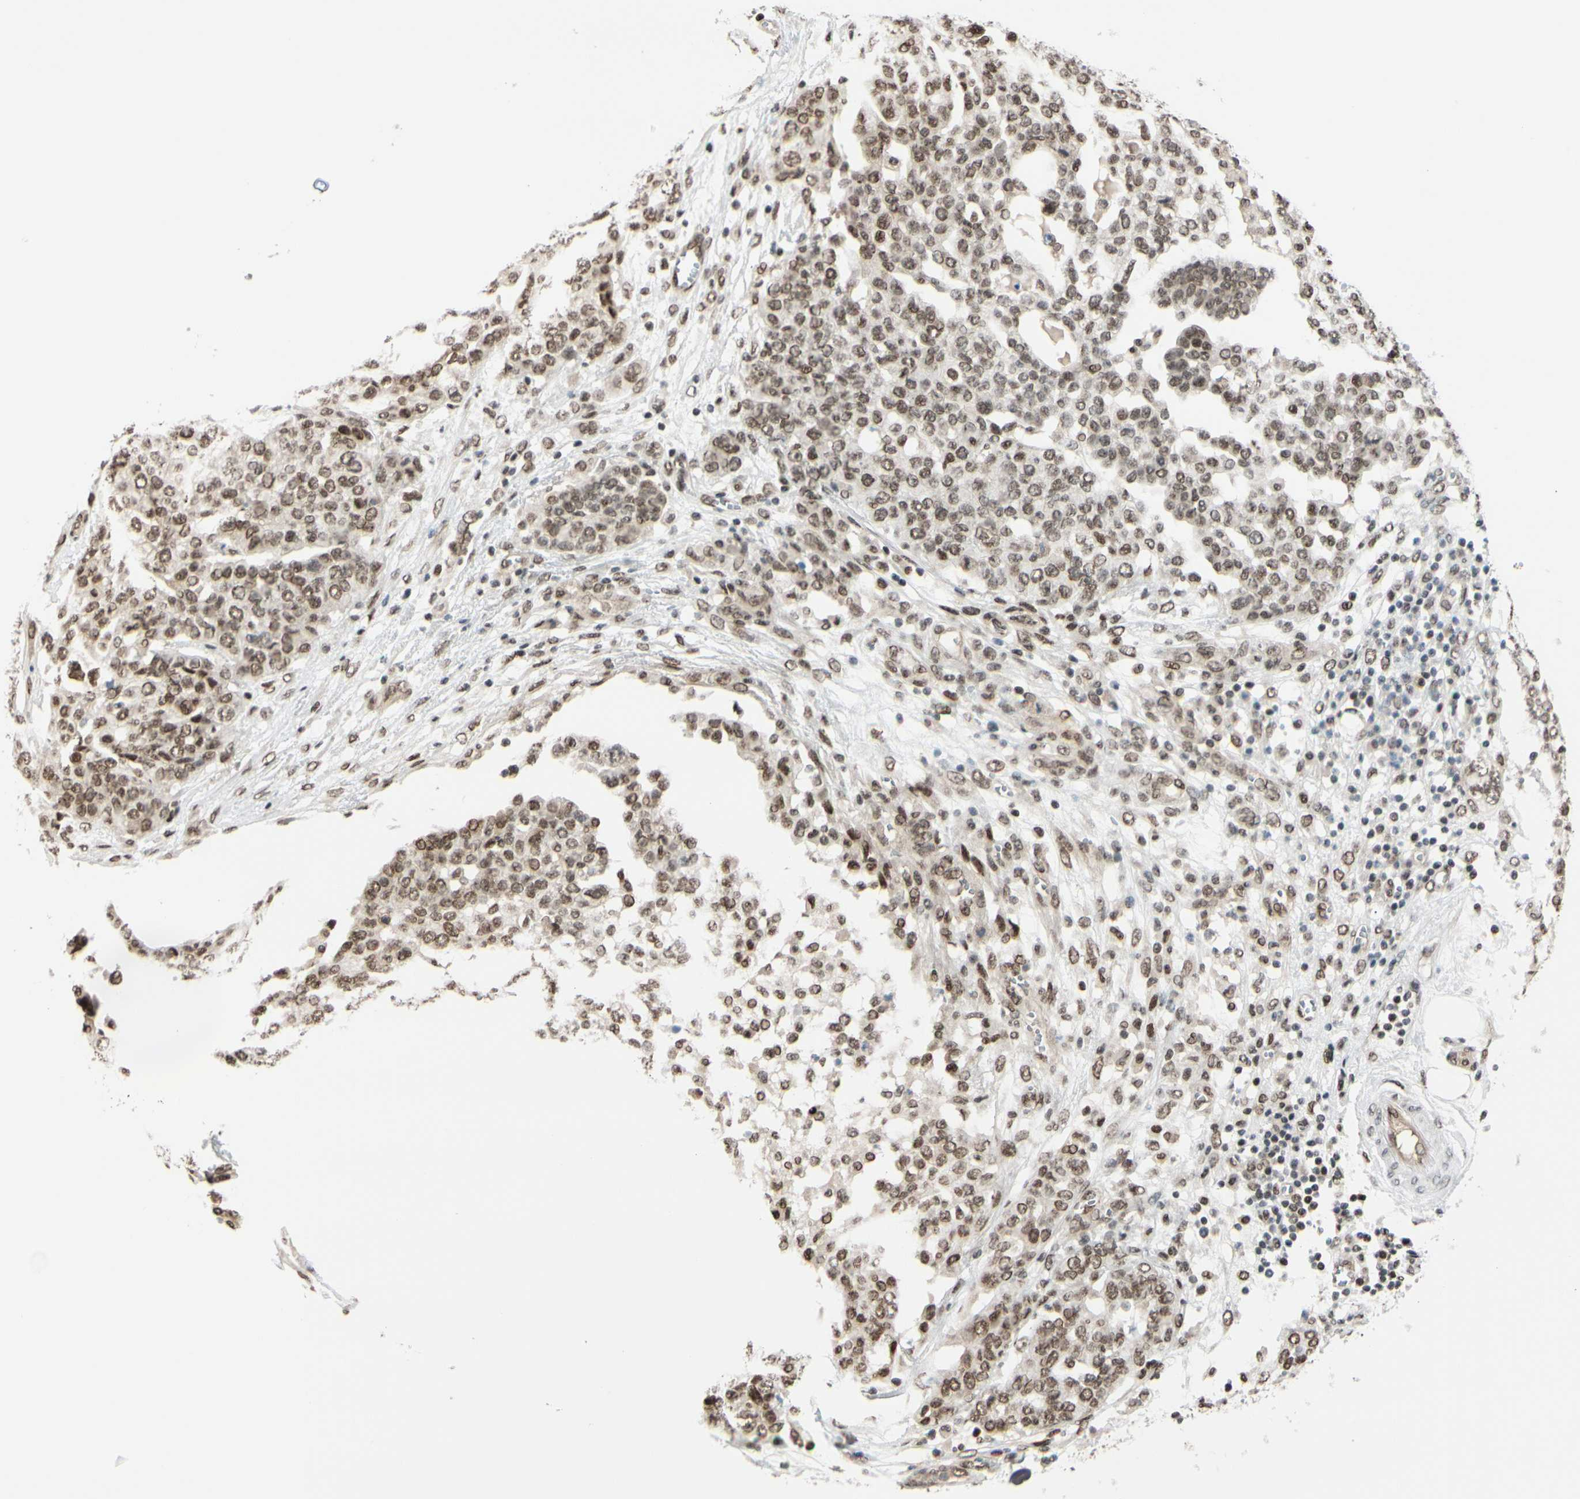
{"staining": {"intensity": "weak", "quantity": ">75%", "location": "nuclear"}, "tissue": "ovarian cancer", "cell_type": "Tumor cells", "image_type": "cancer", "snomed": [{"axis": "morphology", "description": "Cystadenocarcinoma, serous, NOS"}, {"axis": "topography", "description": "Soft tissue"}, {"axis": "topography", "description": "Ovary"}], "caption": "A high-resolution histopathology image shows immunohistochemistry staining of ovarian serous cystadenocarcinoma, which reveals weak nuclear staining in about >75% of tumor cells.", "gene": "SUFU", "patient": {"sex": "female", "age": 57}}